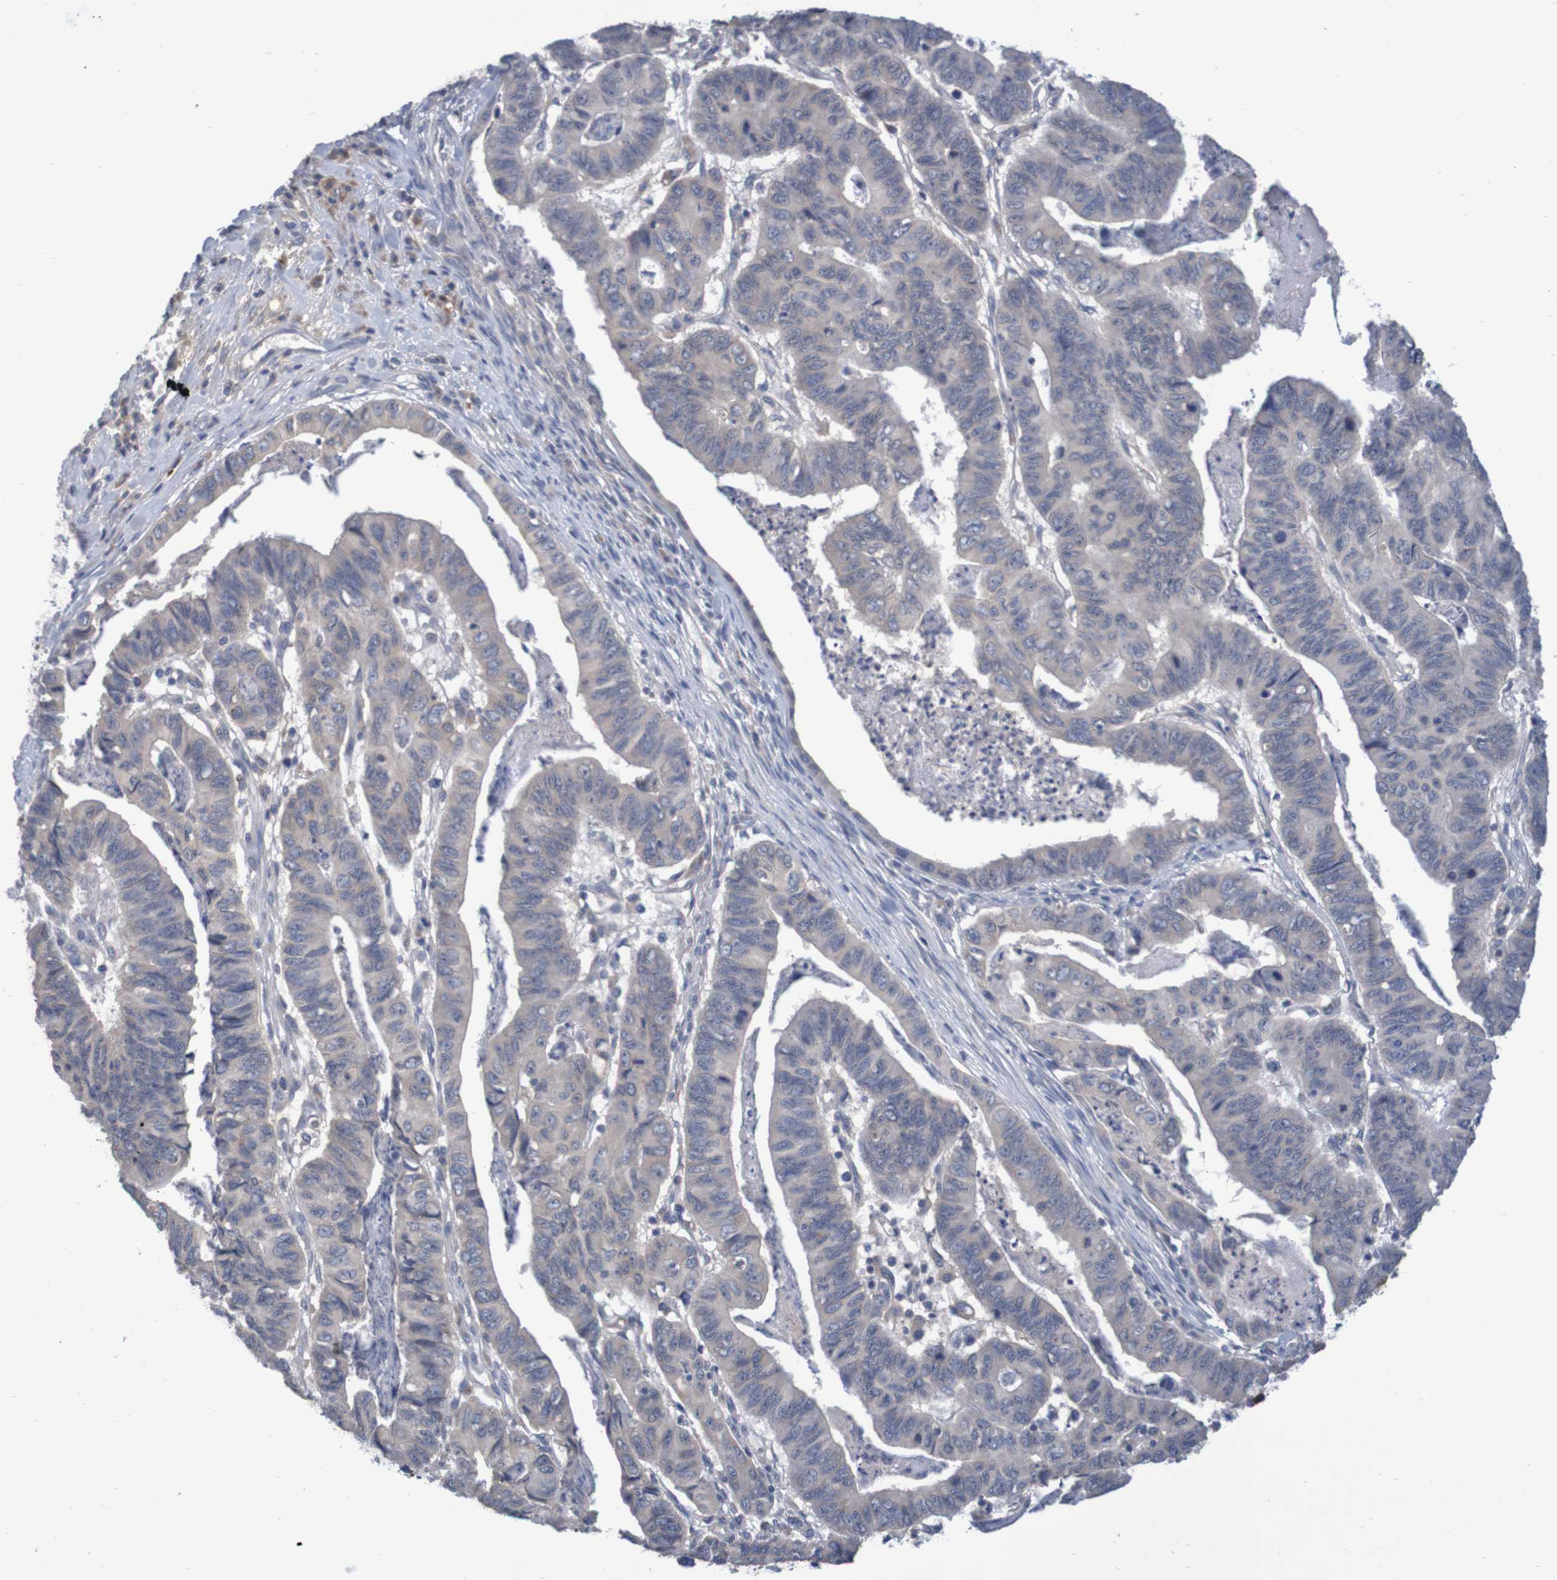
{"staining": {"intensity": "weak", "quantity": "<25%", "location": "cytoplasmic/membranous"}, "tissue": "stomach cancer", "cell_type": "Tumor cells", "image_type": "cancer", "snomed": [{"axis": "morphology", "description": "Adenocarcinoma, NOS"}, {"axis": "topography", "description": "Stomach, lower"}], "caption": "This is an IHC photomicrograph of human stomach cancer (adenocarcinoma). There is no positivity in tumor cells.", "gene": "LTA", "patient": {"sex": "male", "age": 77}}